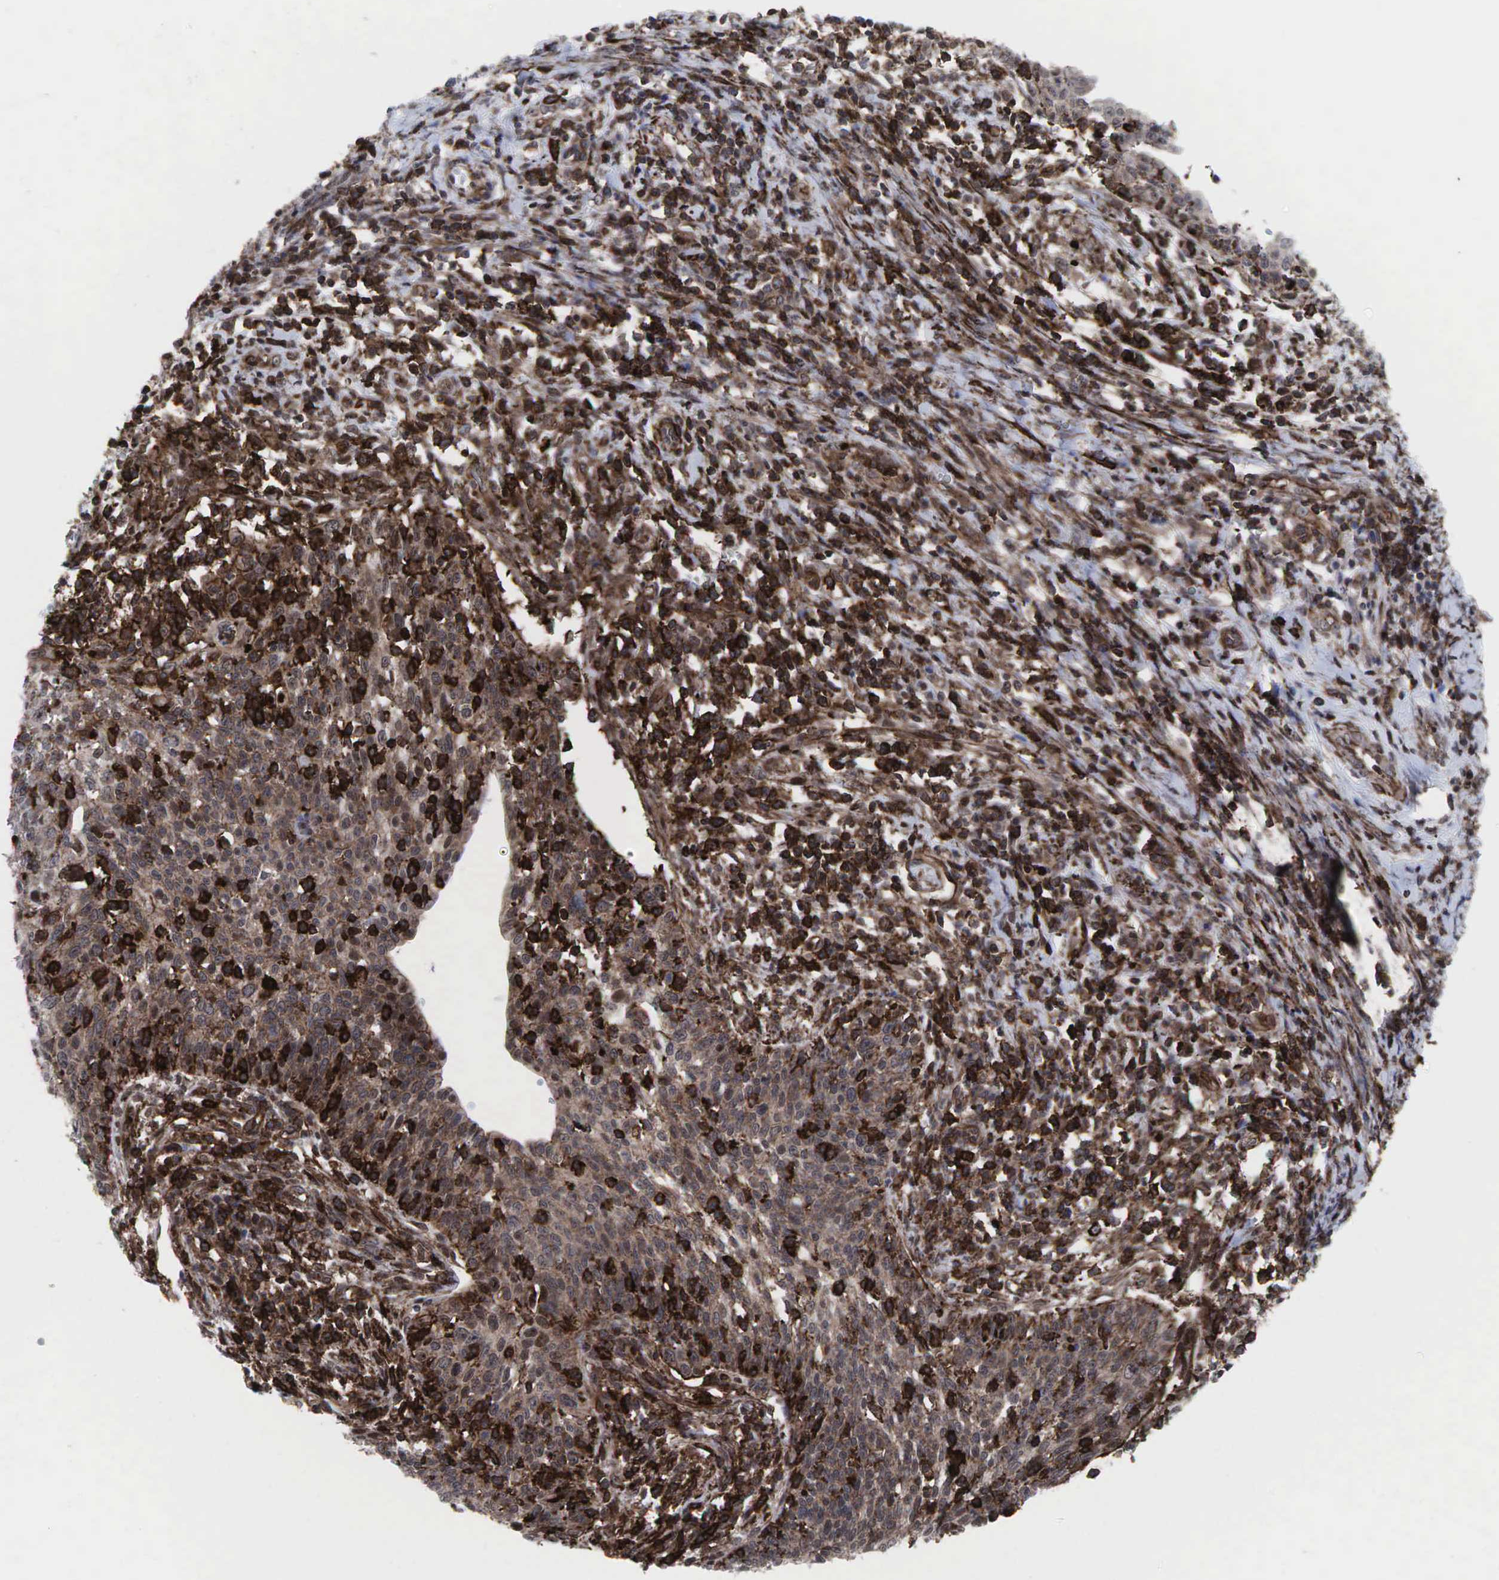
{"staining": {"intensity": "moderate", "quantity": ">75%", "location": "cytoplasmic/membranous"}, "tissue": "cervical cancer", "cell_type": "Tumor cells", "image_type": "cancer", "snomed": [{"axis": "morphology", "description": "Squamous cell carcinoma, NOS"}, {"axis": "topography", "description": "Cervix"}], "caption": "Immunohistochemical staining of human cervical squamous cell carcinoma displays medium levels of moderate cytoplasmic/membranous protein positivity in approximately >75% of tumor cells.", "gene": "GPRASP1", "patient": {"sex": "female", "age": 41}}